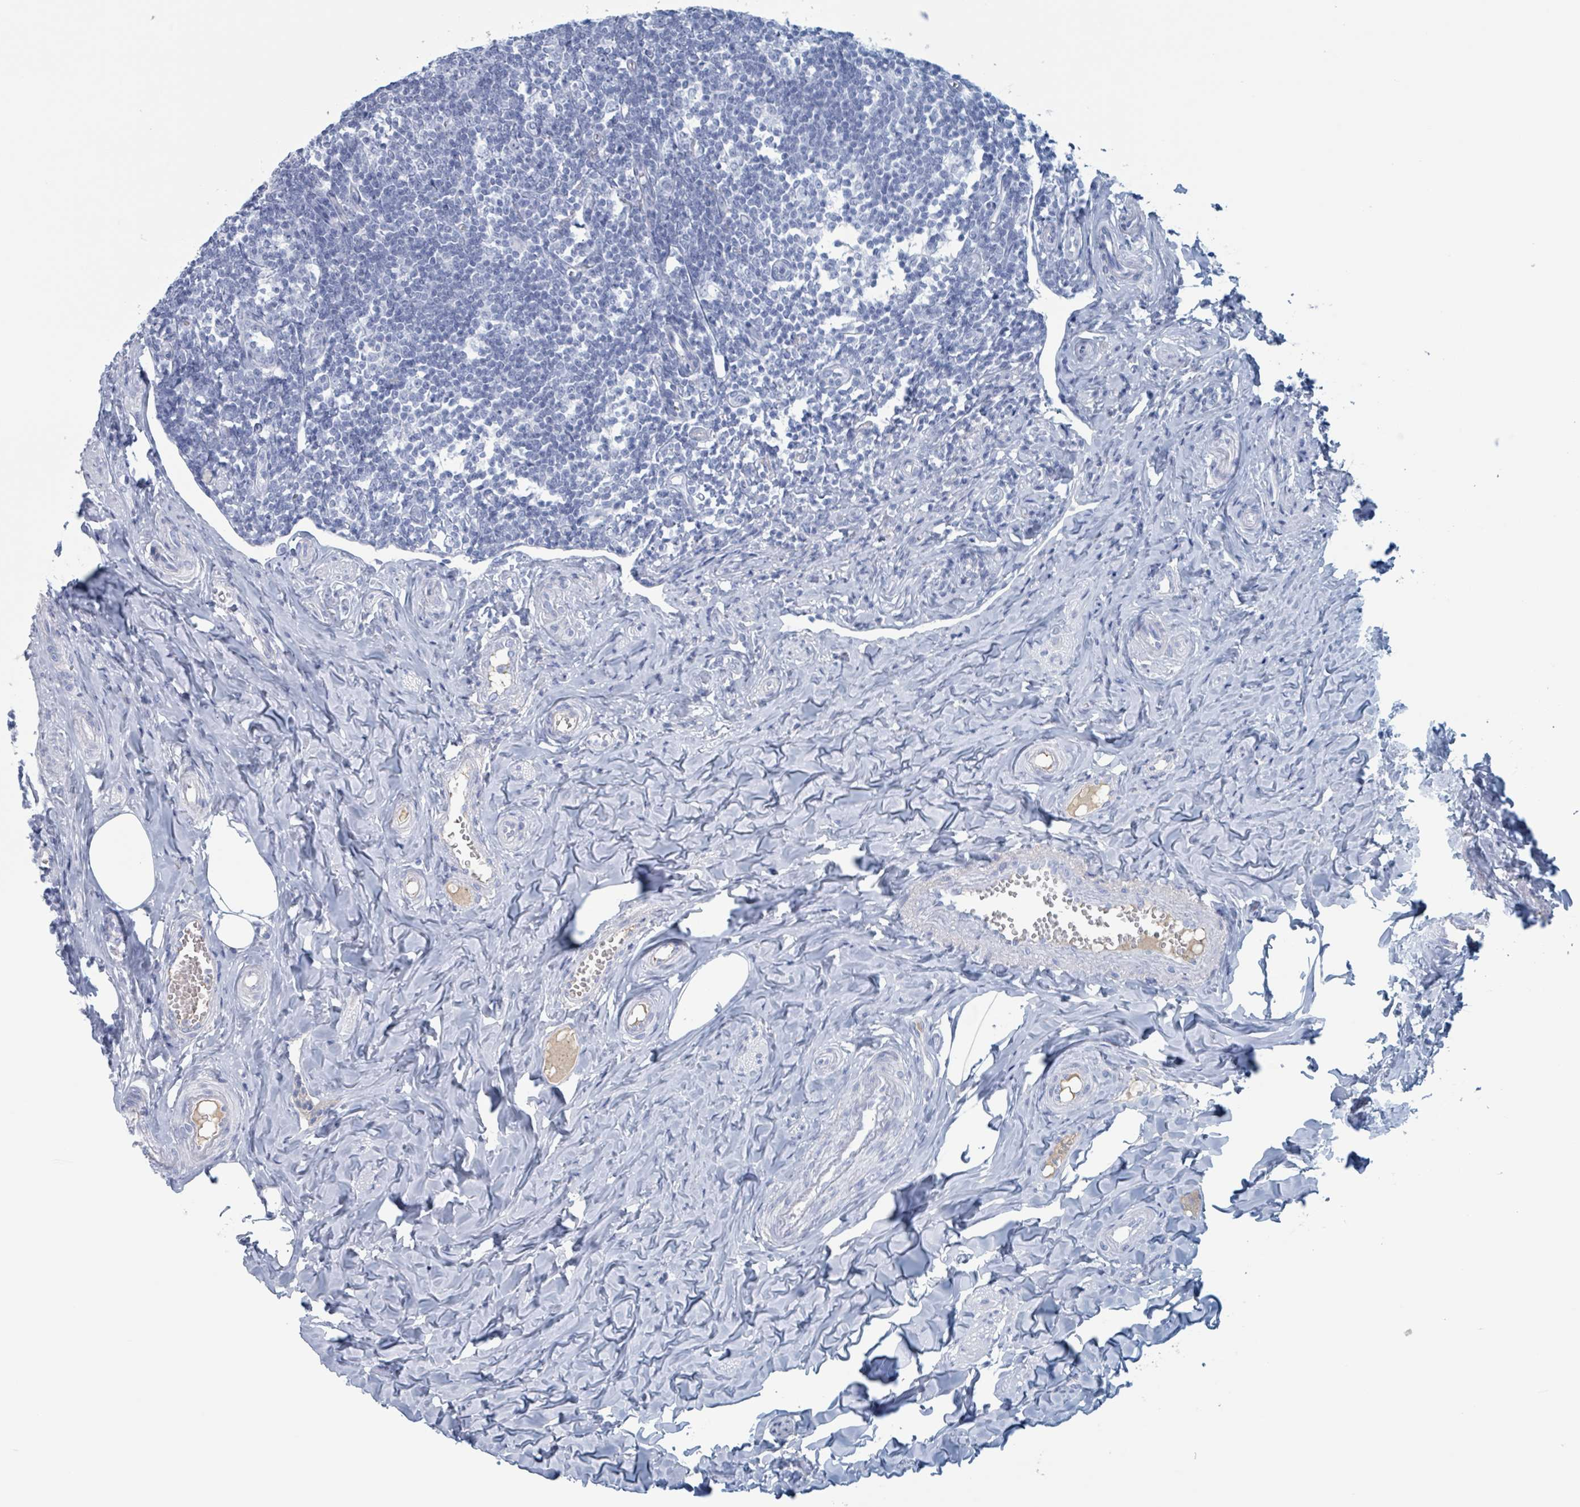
{"staining": {"intensity": "negative", "quantity": "none", "location": "none"}, "tissue": "appendix", "cell_type": "Glandular cells", "image_type": "normal", "snomed": [{"axis": "morphology", "description": "Normal tissue, NOS"}, {"axis": "topography", "description": "Appendix"}], "caption": "This micrograph is of unremarkable appendix stained with immunohistochemistry to label a protein in brown with the nuclei are counter-stained blue. There is no staining in glandular cells.", "gene": "KLK4", "patient": {"sex": "male", "age": 78}}